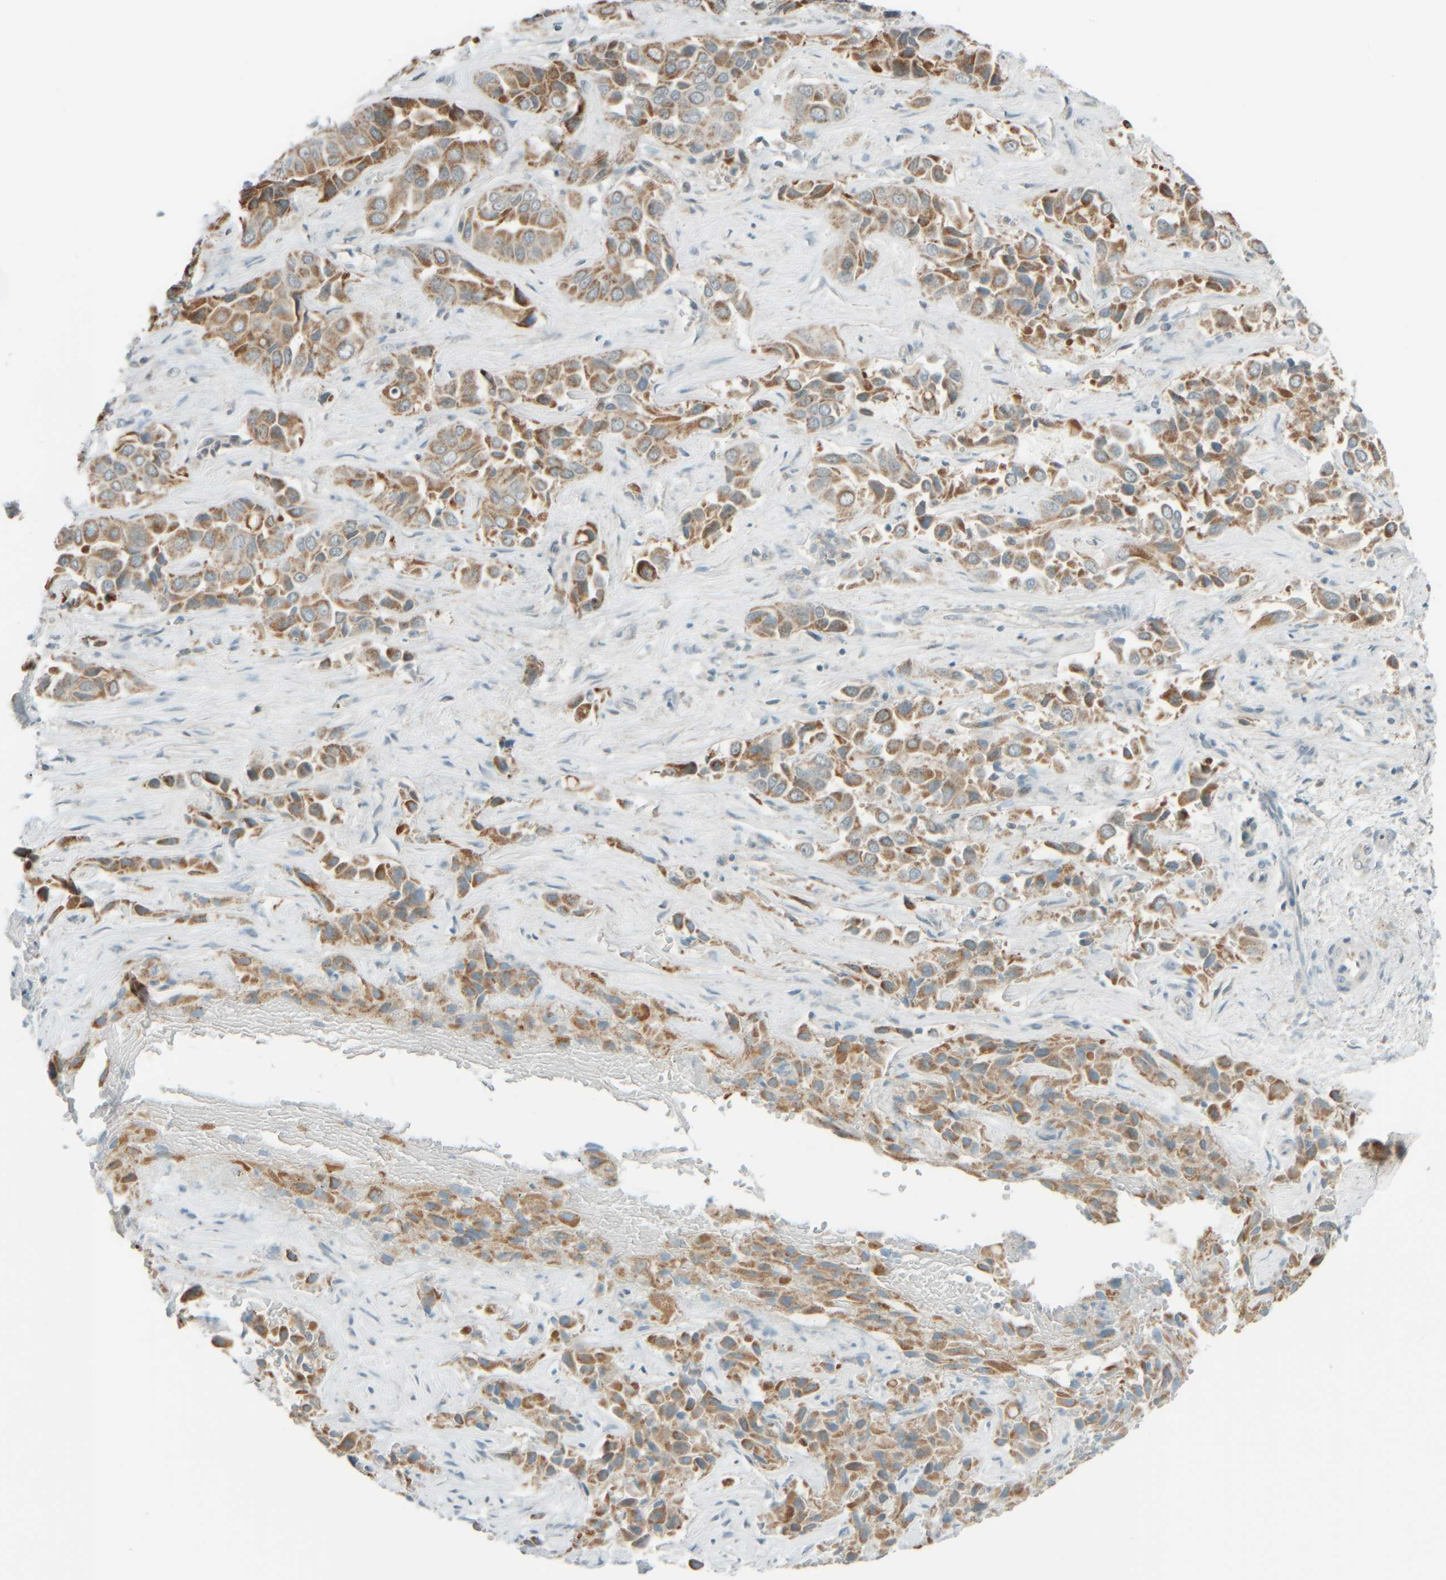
{"staining": {"intensity": "moderate", "quantity": ">75%", "location": "cytoplasmic/membranous"}, "tissue": "liver cancer", "cell_type": "Tumor cells", "image_type": "cancer", "snomed": [{"axis": "morphology", "description": "Cholangiocarcinoma"}, {"axis": "topography", "description": "Liver"}], "caption": "This is a micrograph of immunohistochemistry (IHC) staining of liver cancer, which shows moderate positivity in the cytoplasmic/membranous of tumor cells.", "gene": "PTGES3L-AARSD1", "patient": {"sex": "female", "age": 52}}